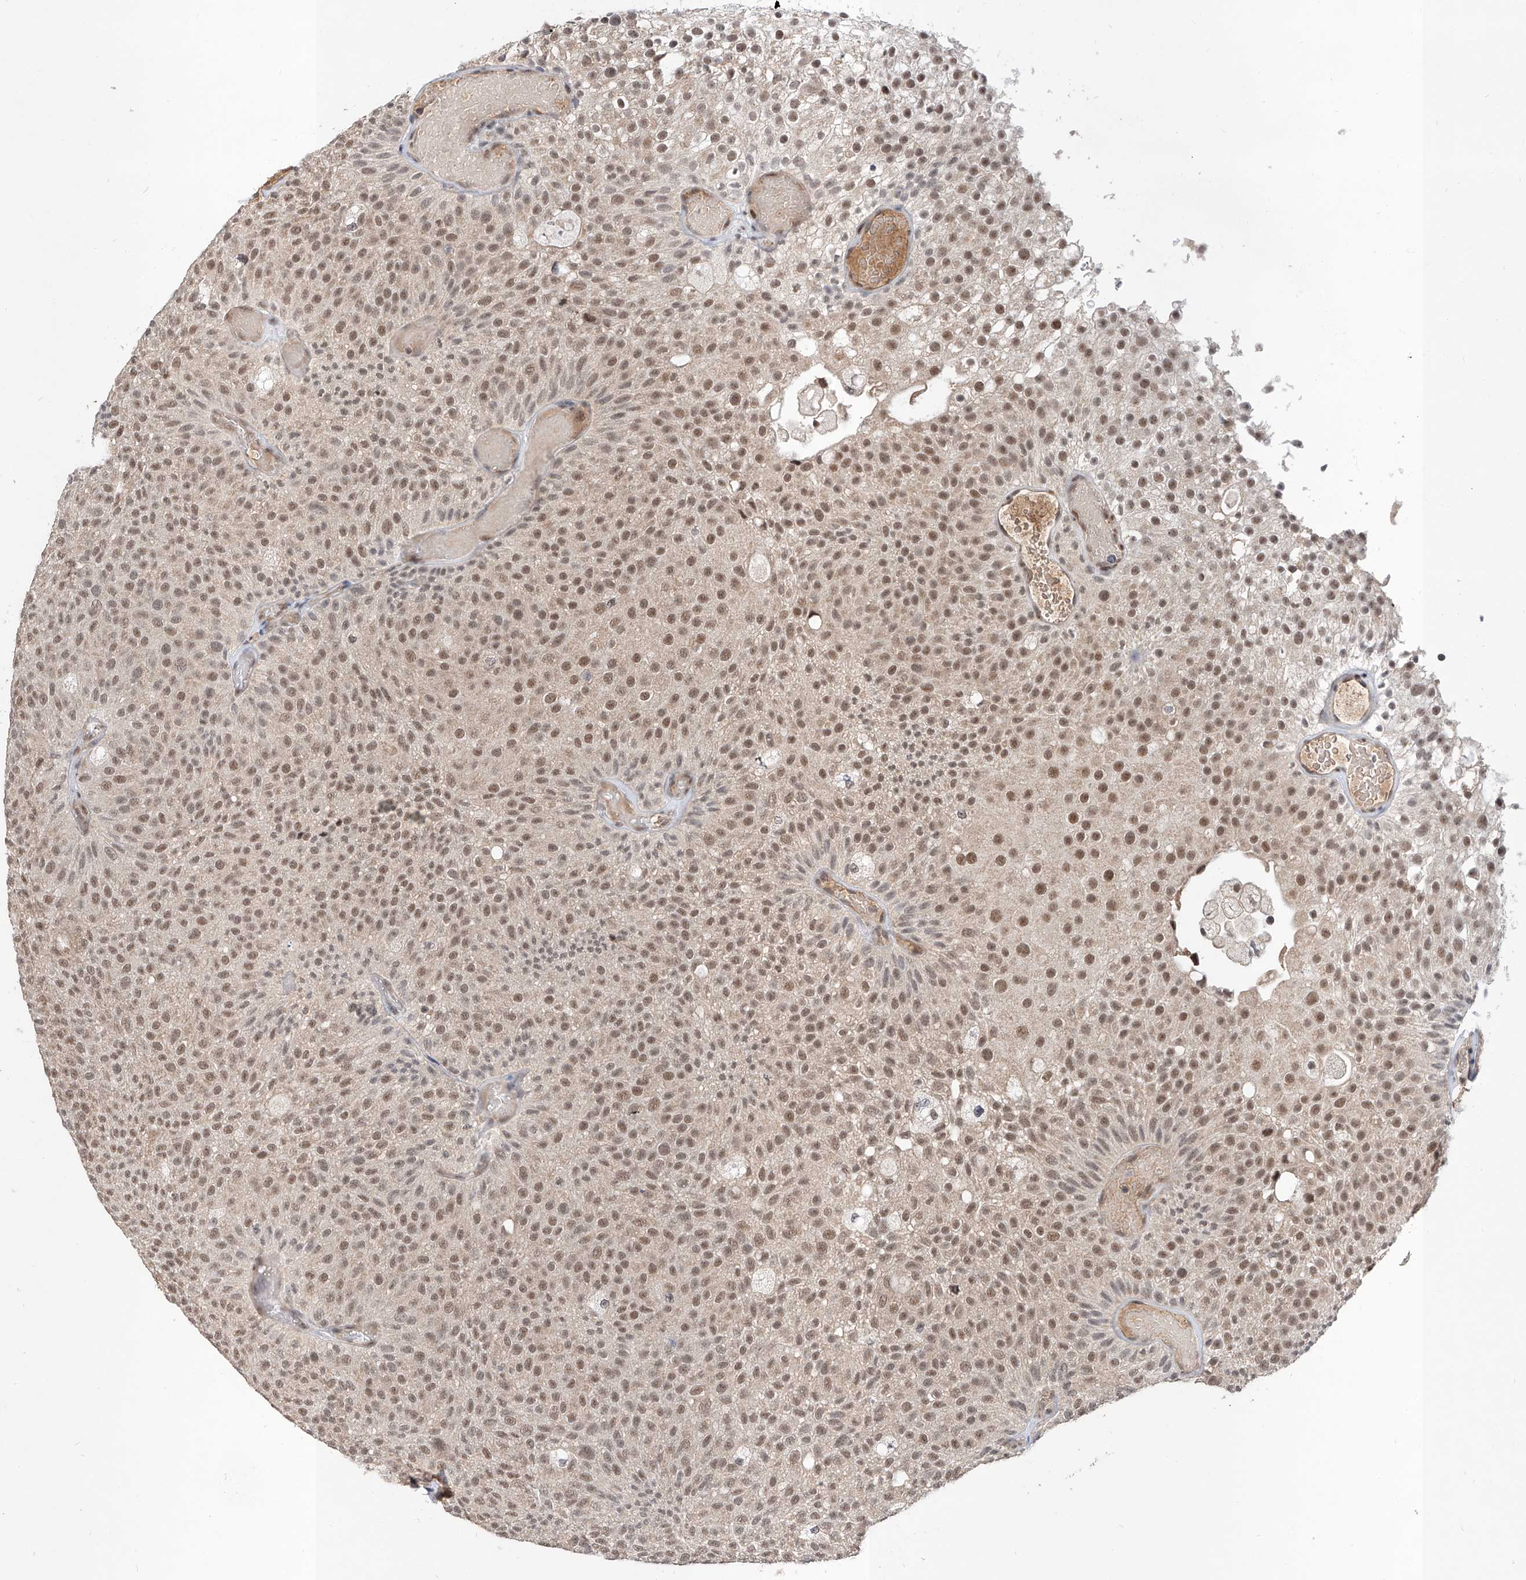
{"staining": {"intensity": "moderate", "quantity": ">75%", "location": "nuclear"}, "tissue": "urothelial cancer", "cell_type": "Tumor cells", "image_type": "cancer", "snomed": [{"axis": "morphology", "description": "Urothelial carcinoma, Low grade"}, {"axis": "topography", "description": "Urinary bladder"}], "caption": "Low-grade urothelial carcinoma stained for a protein (brown) shows moderate nuclear positive positivity in approximately >75% of tumor cells.", "gene": "CARMIL3", "patient": {"sex": "male", "age": 78}}